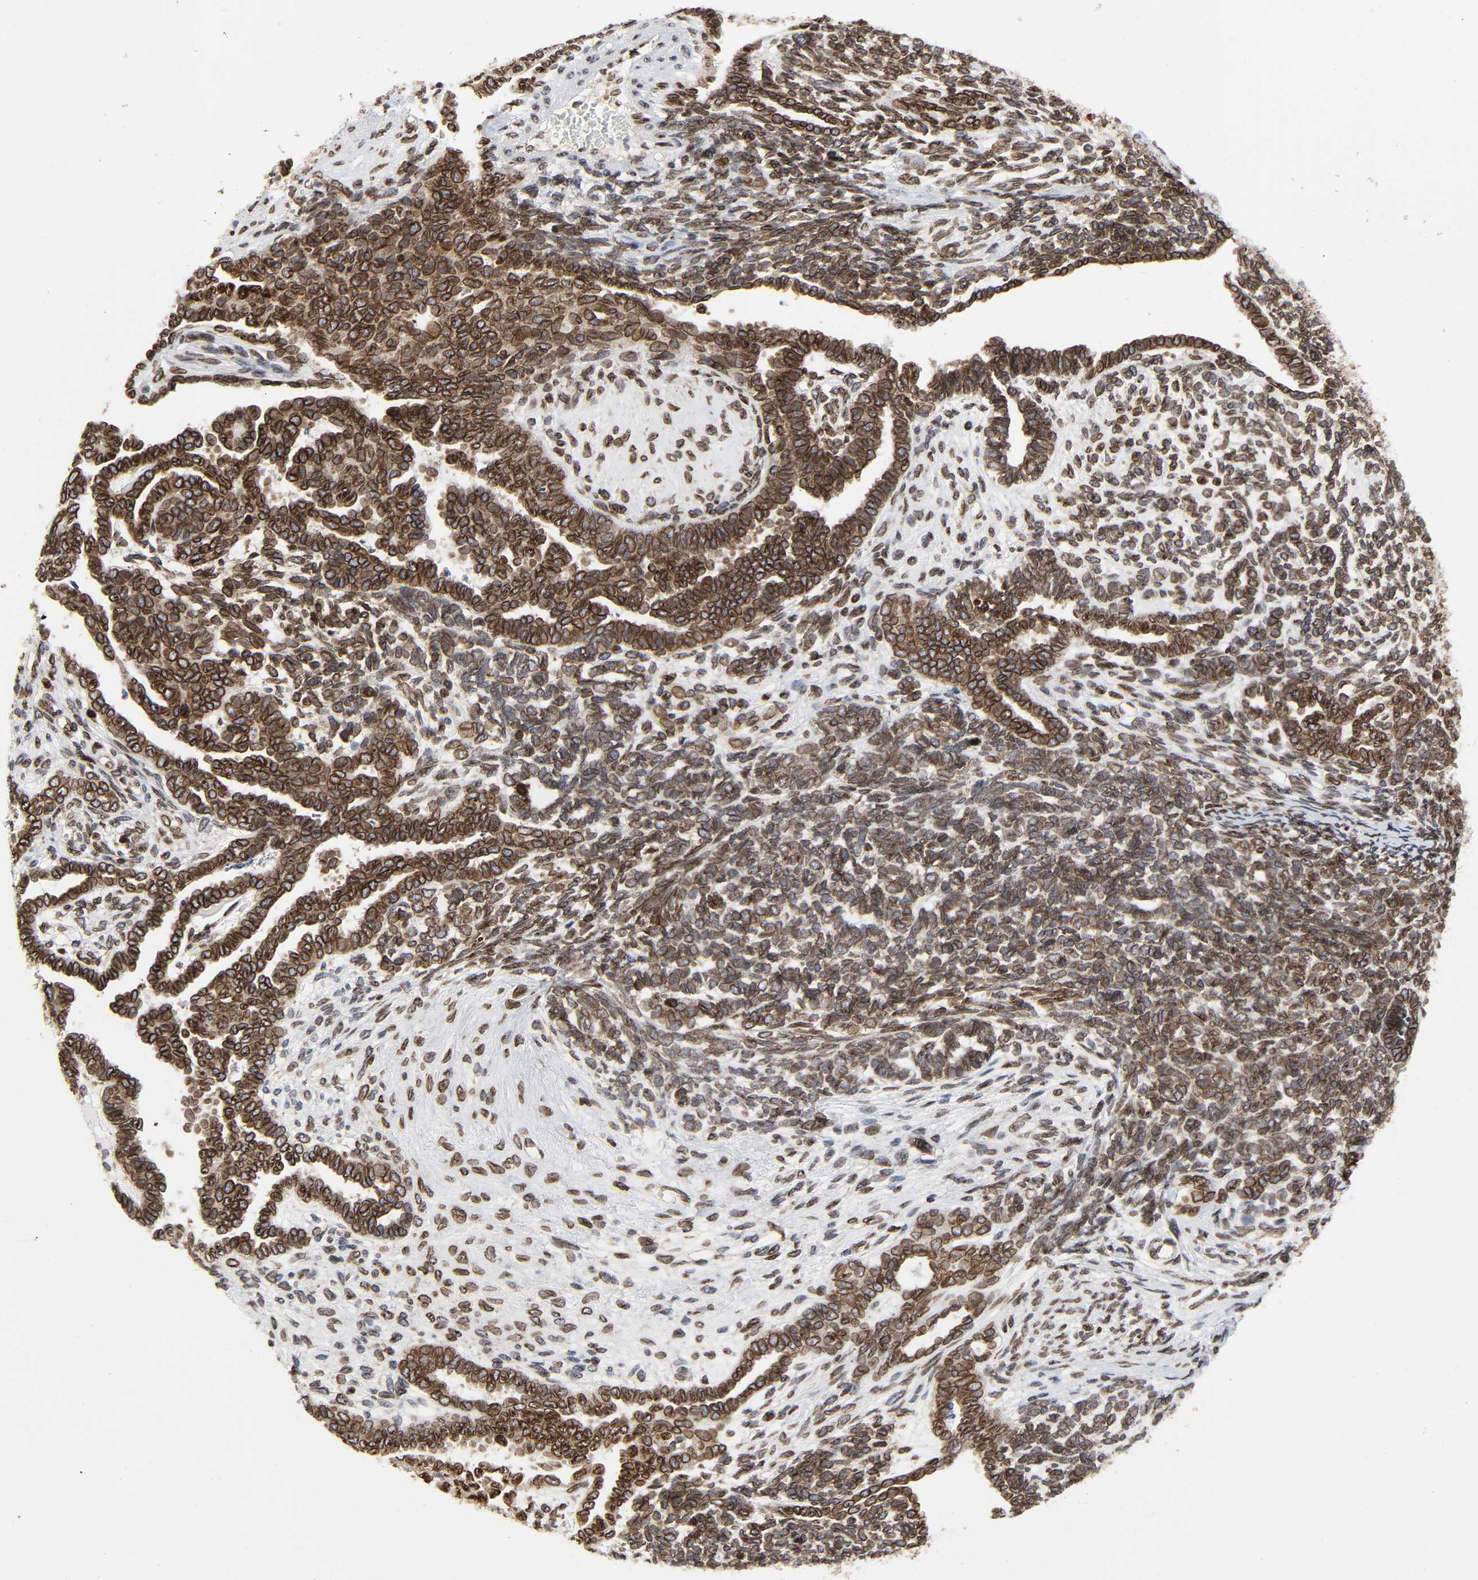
{"staining": {"intensity": "strong", "quantity": ">75%", "location": "cytoplasmic/membranous,nuclear"}, "tissue": "endometrial cancer", "cell_type": "Tumor cells", "image_type": "cancer", "snomed": [{"axis": "morphology", "description": "Neoplasm, malignant, NOS"}, {"axis": "topography", "description": "Endometrium"}], "caption": "Protein staining of neoplasm (malignant) (endometrial) tissue demonstrates strong cytoplasmic/membranous and nuclear staining in approximately >75% of tumor cells. Using DAB (brown) and hematoxylin (blue) stains, captured at high magnification using brightfield microscopy.", "gene": "RANGAP1", "patient": {"sex": "female", "age": 74}}